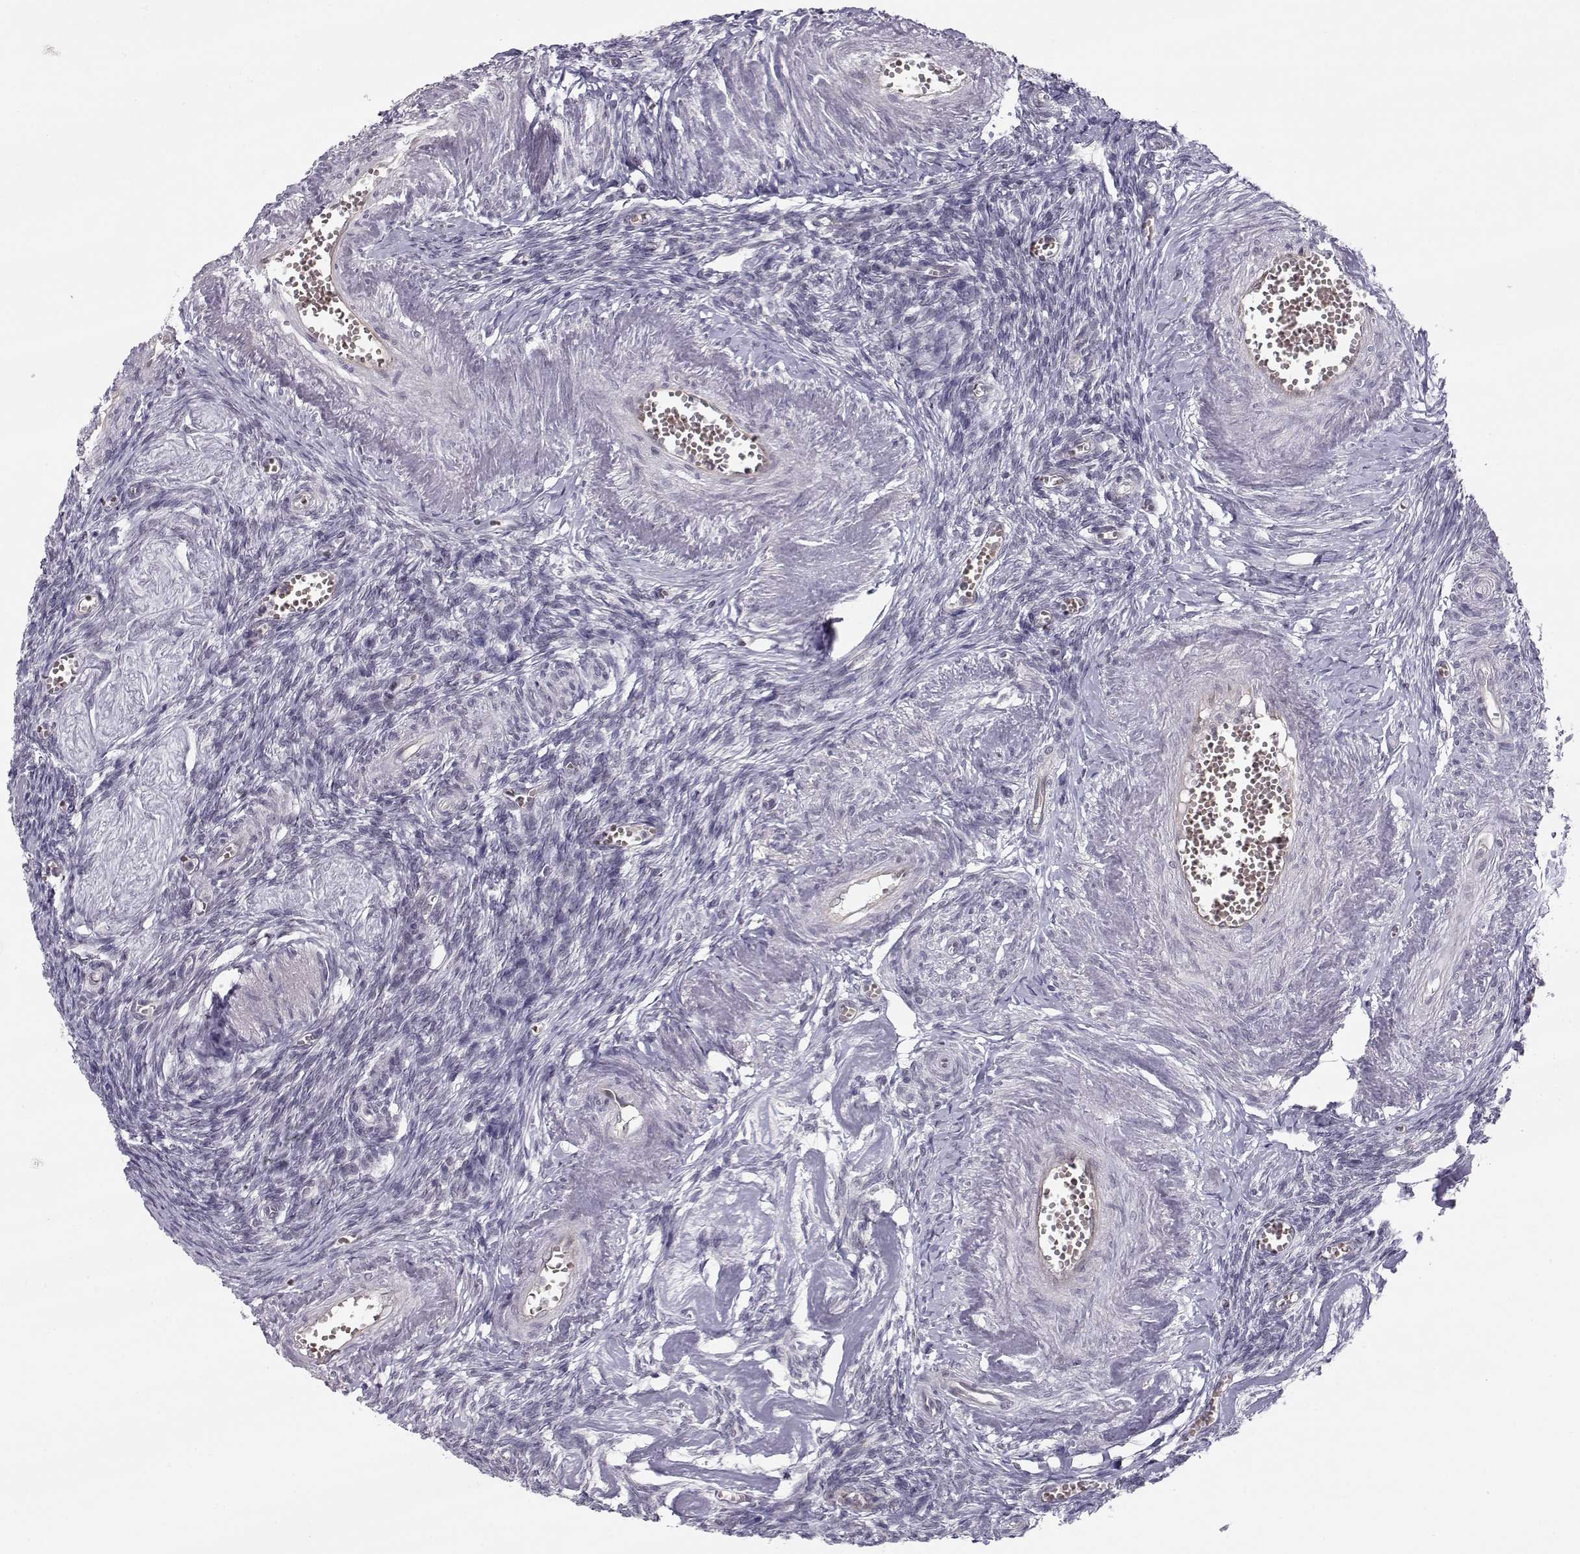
{"staining": {"intensity": "negative", "quantity": "none", "location": "none"}, "tissue": "ovary", "cell_type": "Follicle cells", "image_type": "normal", "snomed": [{"axis": "morphology", "description": "Normal tissue, NOS"}, {"axis": "topography", "description": "Ovary"}], "caption": "Immunohistochemistry (IHC) histopathology image of normal human ovary stained for a protein (brown), which reveals no expression in follicle cells.", "gene": "KIF13B", "patient": {"sex": "female", "age": 43}}